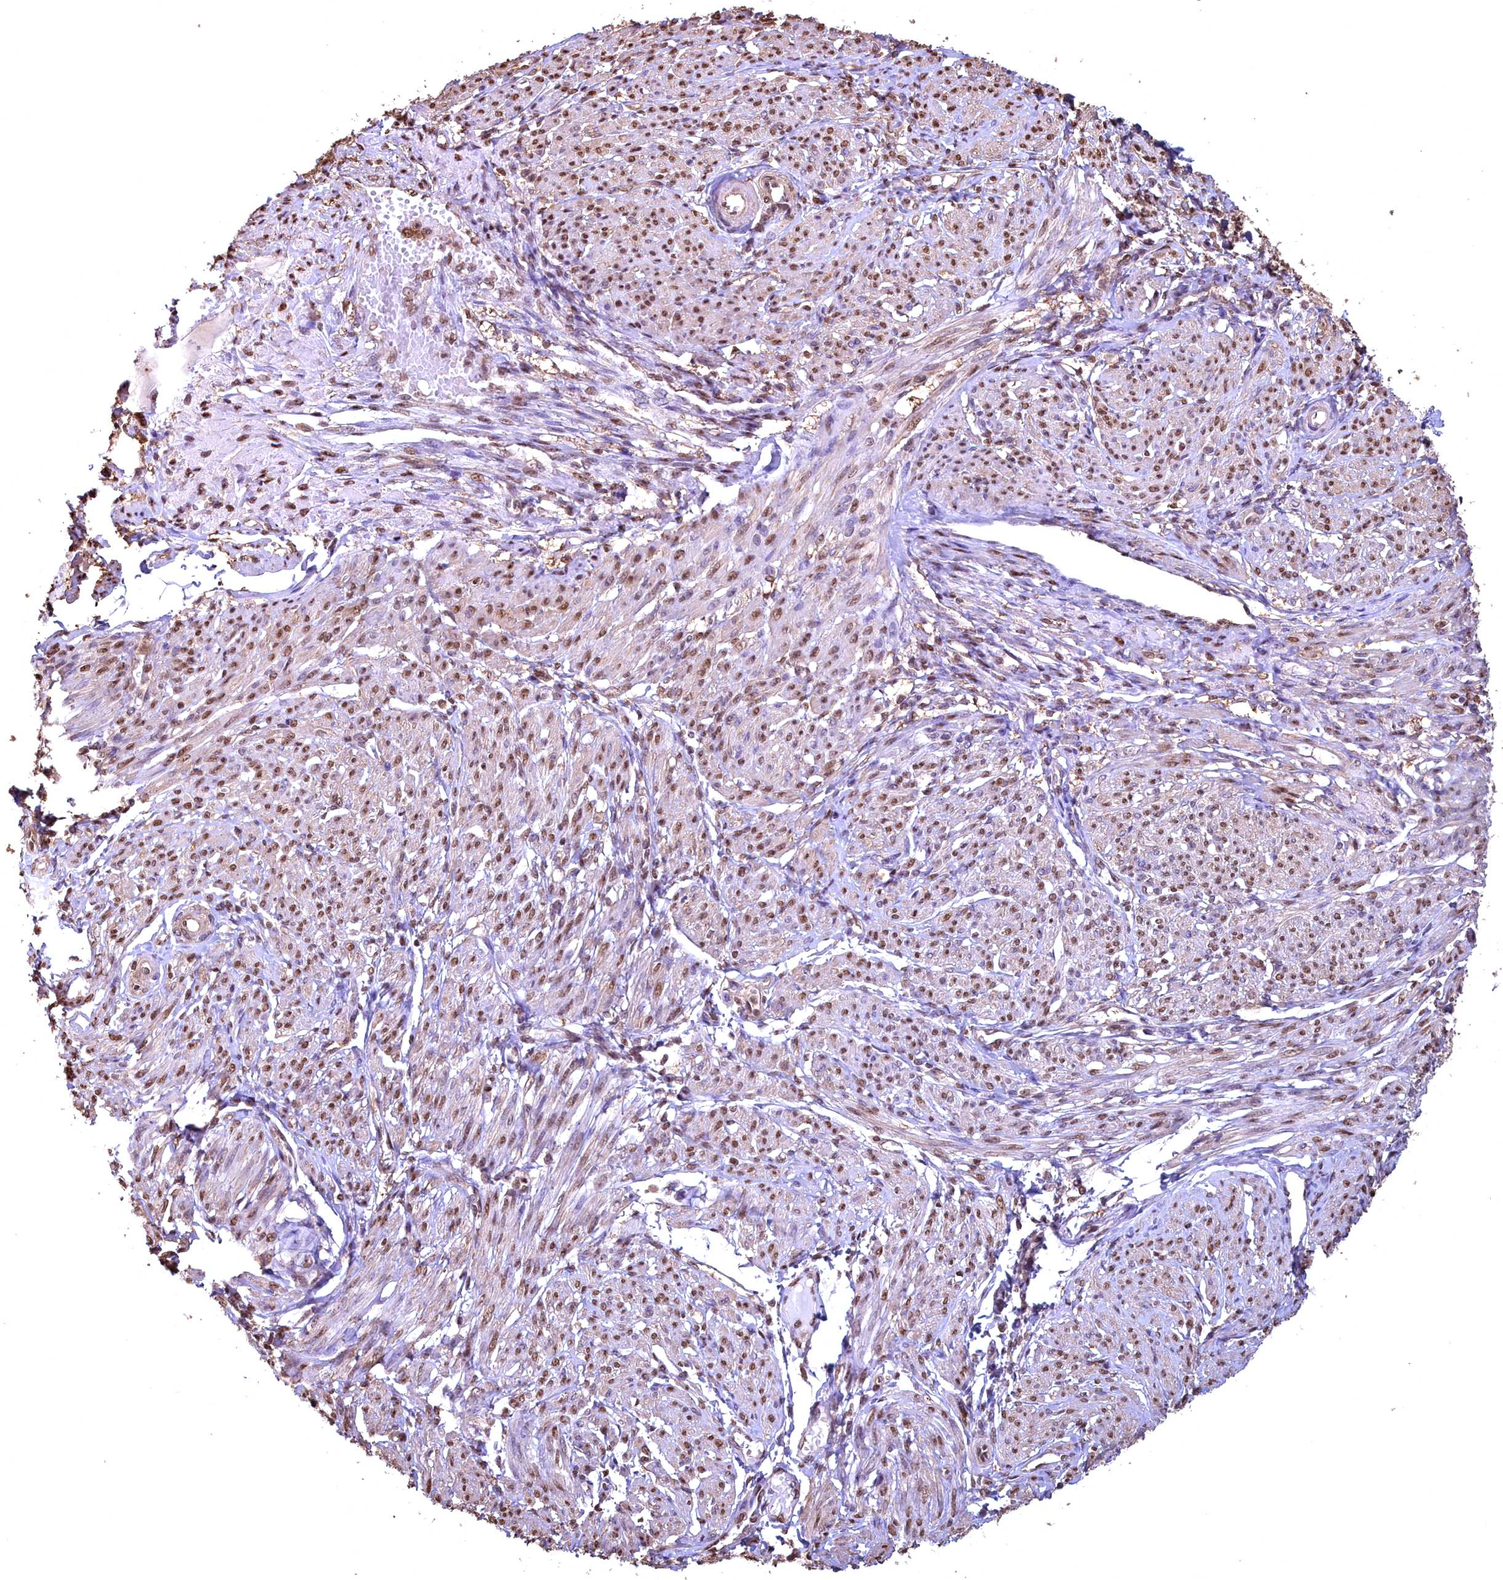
{"staining": {"intensity": "moderate", "quantity": ">75%", "location": "nuclear"}, "tissue": "smooth muscle", "cell_type": "Smooth muscle cells", "image_type": "normal", "snomed": [{"axis": "morphology", "description": "Normal tissue, NOS"}, {"axis": "topography", "description": "Smooth muscle"}], "caption": "The image displays immunohistochemical staining of benign smooth muscle. There is moderate nuclear positivity is identified in approximately >75% of smooth muscle cells. (Brightfield microscopy of DAB IHC at high magnification).", "gene": "GAPDH", "patient": {"sex": "female", "age": 39}}